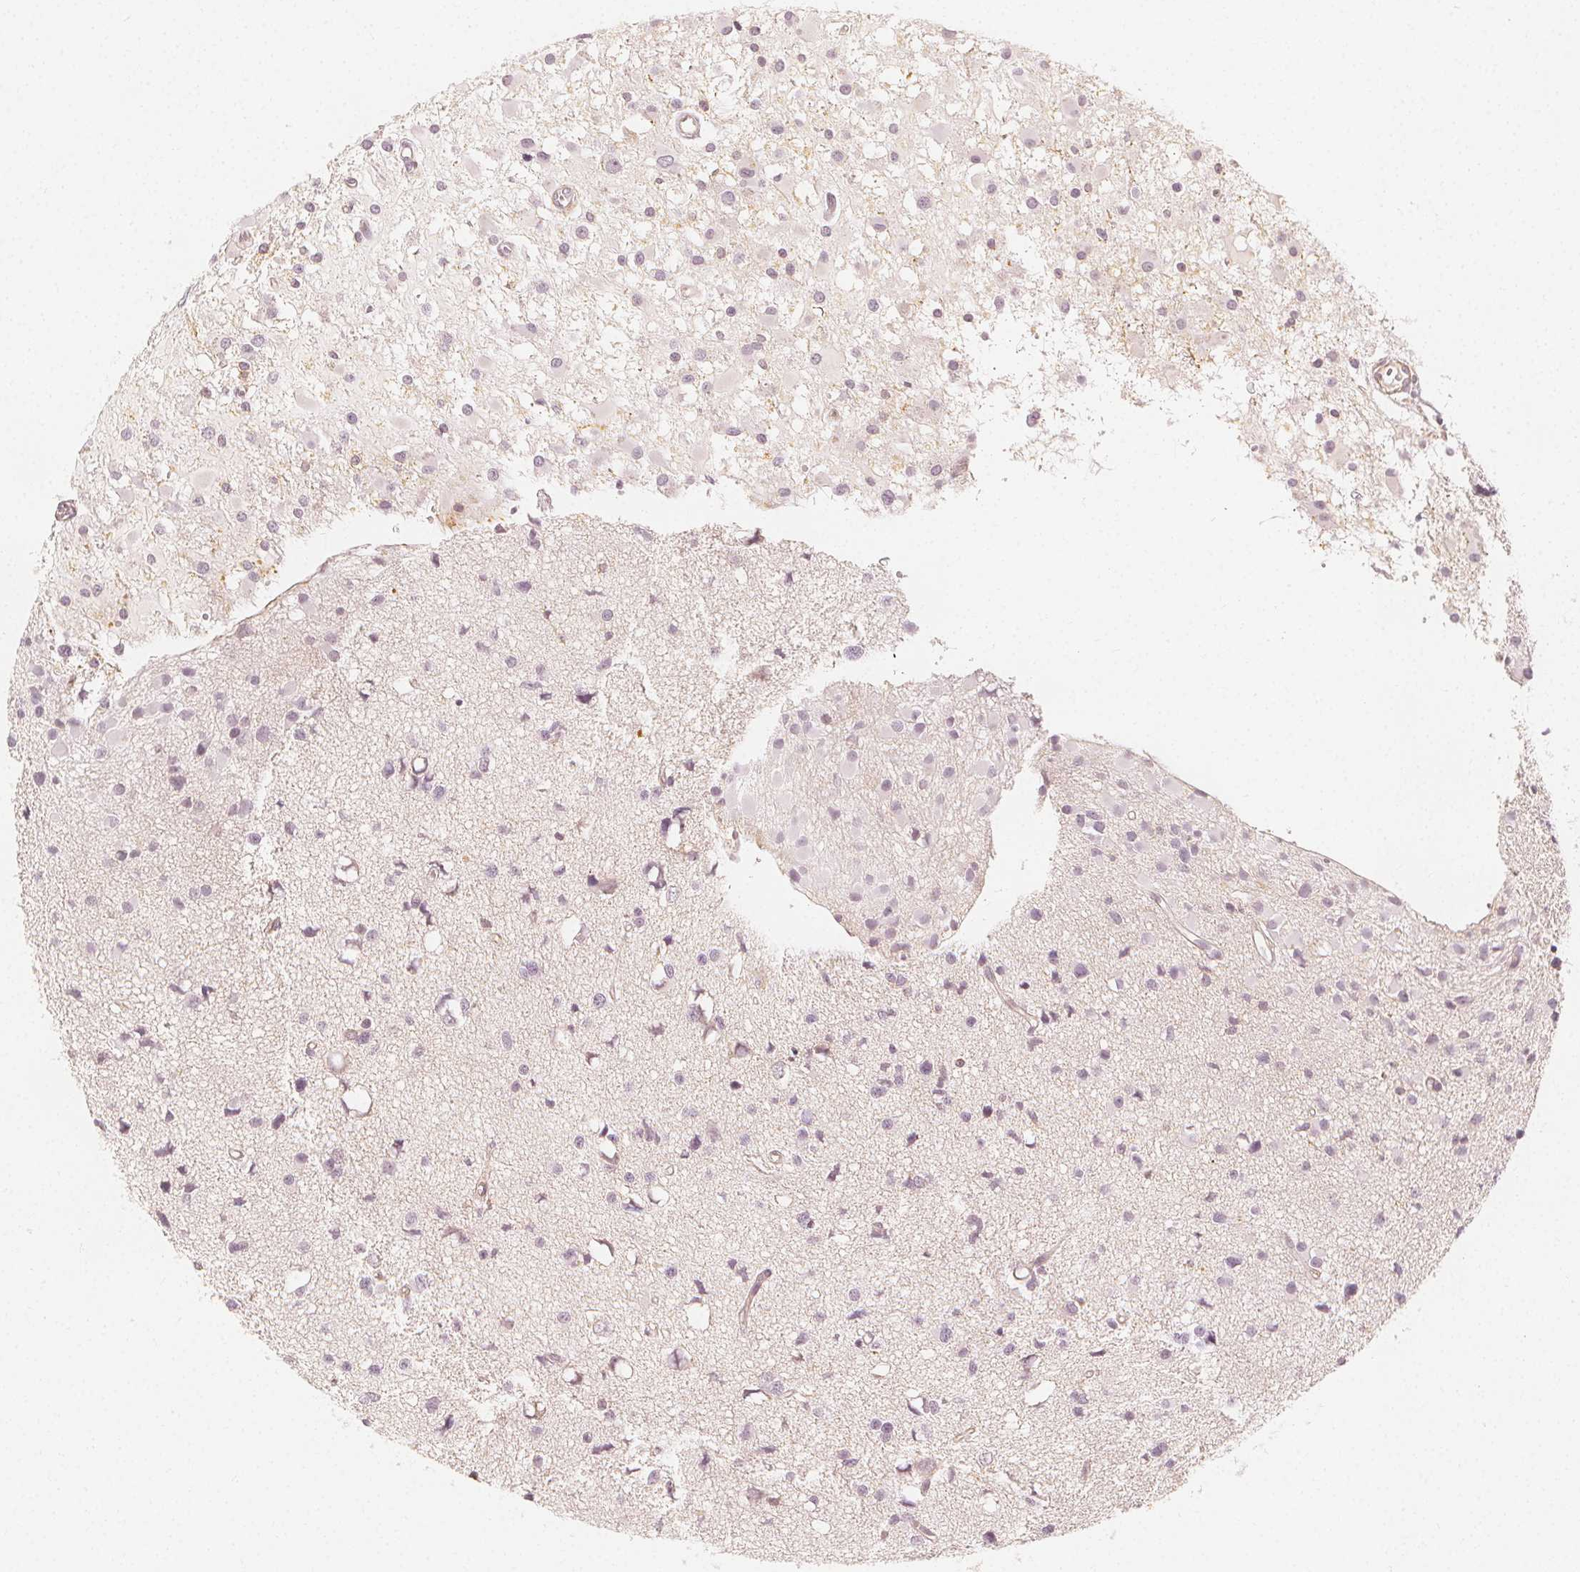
{"staining": {"intensity": "negative", "quantity": "none", "location": "none"}, "tissue": "glioma", "cell_type": "Tumor cells", "image_type": "cancer", "snomed": [{"axis": "morphology", "description": "Glioma, malignant, High grade"}, {"axis": "topography", "description": "Brain"}], "caption": "Immunohistochemistry (IHC) image of neoplastic tissue: malignant glioma (high-grade) stained with DAB (3,3'-diaminobenzidine) displays no significant protein staining in tumor cells.", "gene": "ARHGAP26", "patient": {"sex": "male", "age": 54}}